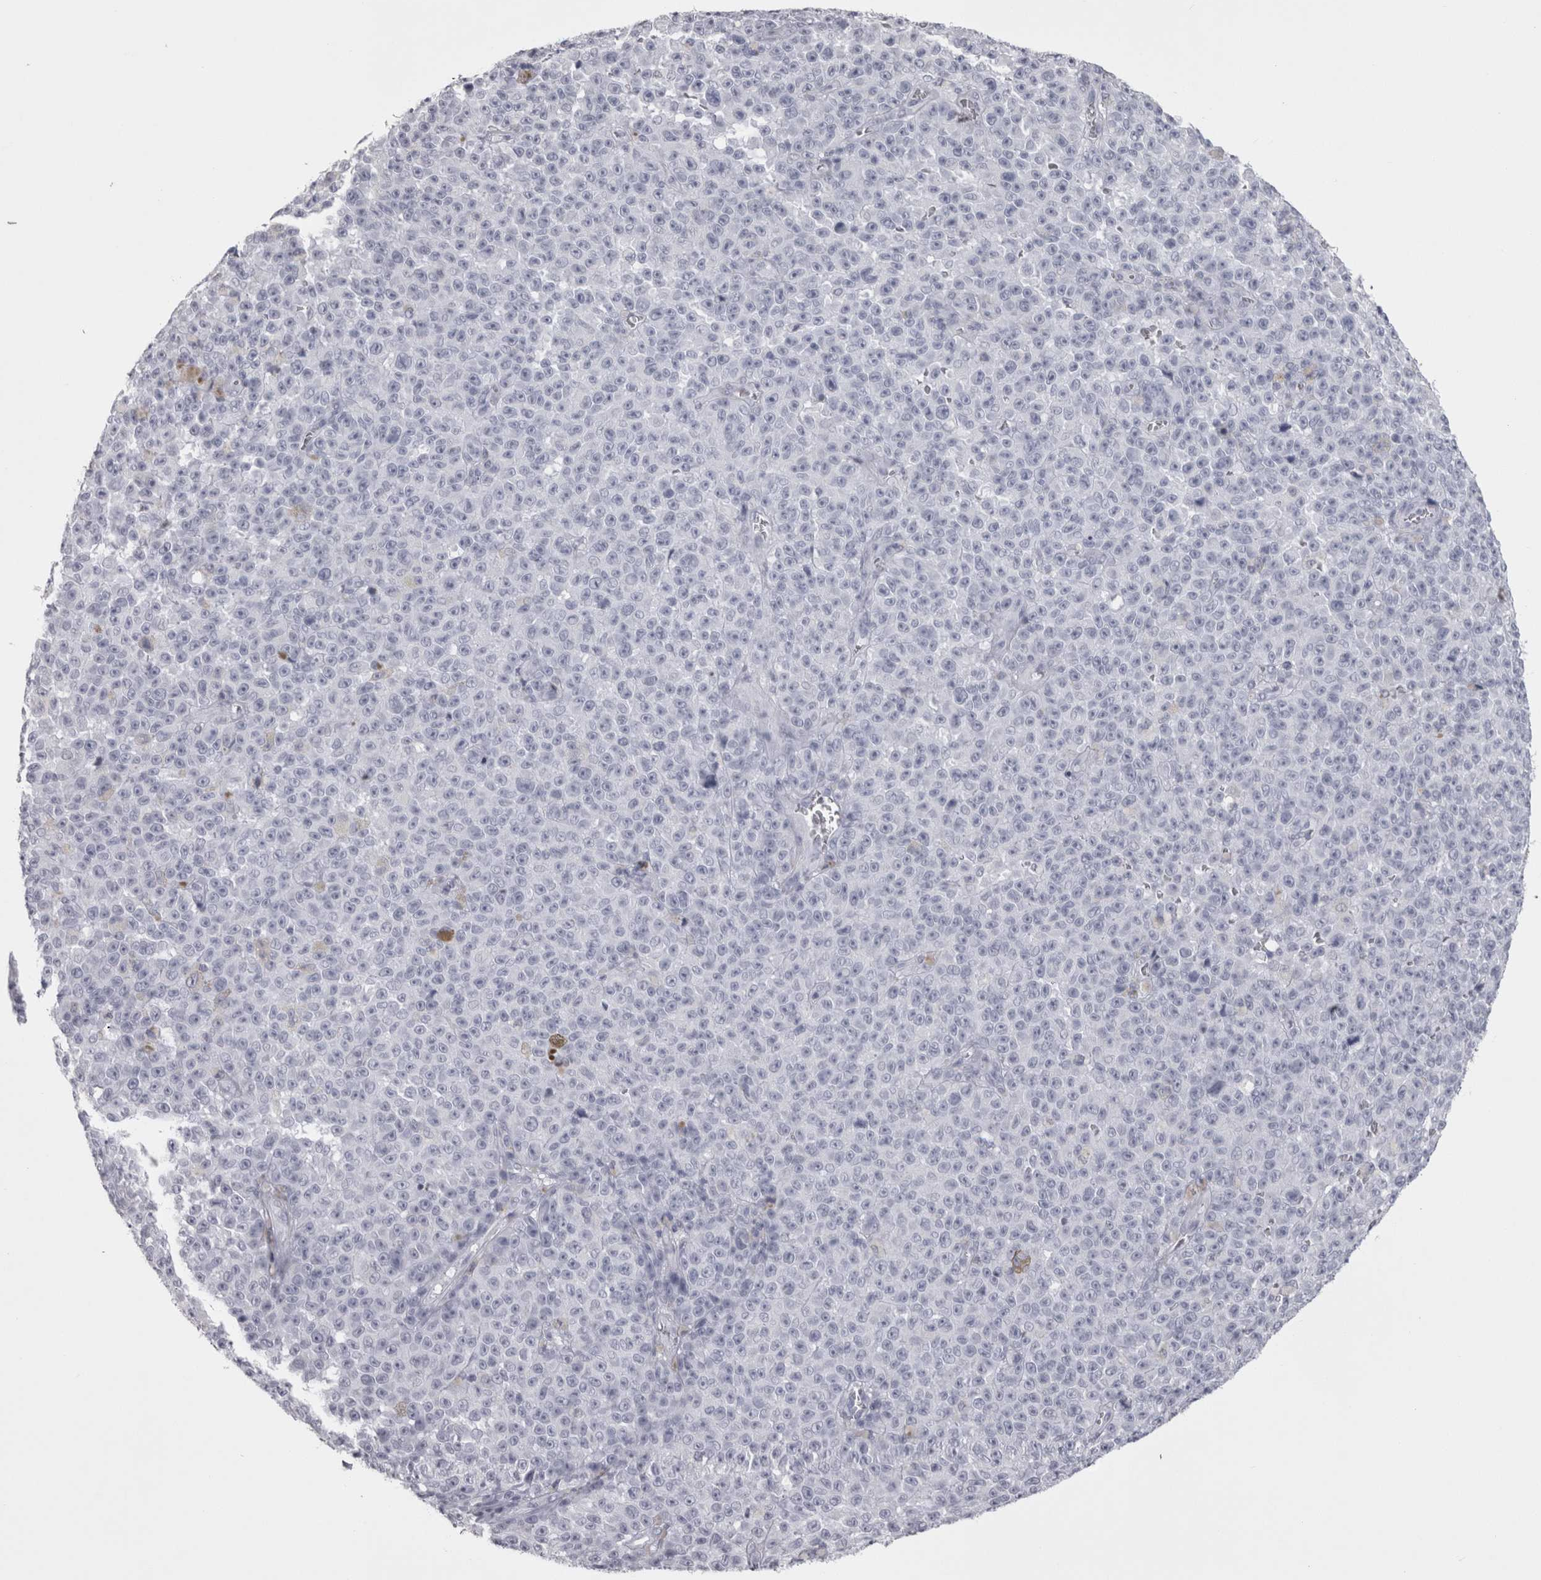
{"staining": {"intensity": "negative", "quantity": "none", "location": "none"}, "tissue": "melanoma", "cell_type": "Tumor cells", "image_type": "cancer", "snomed": [{"axis": "morphology", "description": "Malignant melanoma, NOS"}, {"axis": "topography", "description": "Skin"}], "caption": "Immunohistochemistry (IHC) photomicrograph of neoplastic tissue: human melanoma stained with DAB displays no significant protein positivity in tumor cells.", "gene": "SKAP1", "patient": {"sex": "female", "age": 82}}